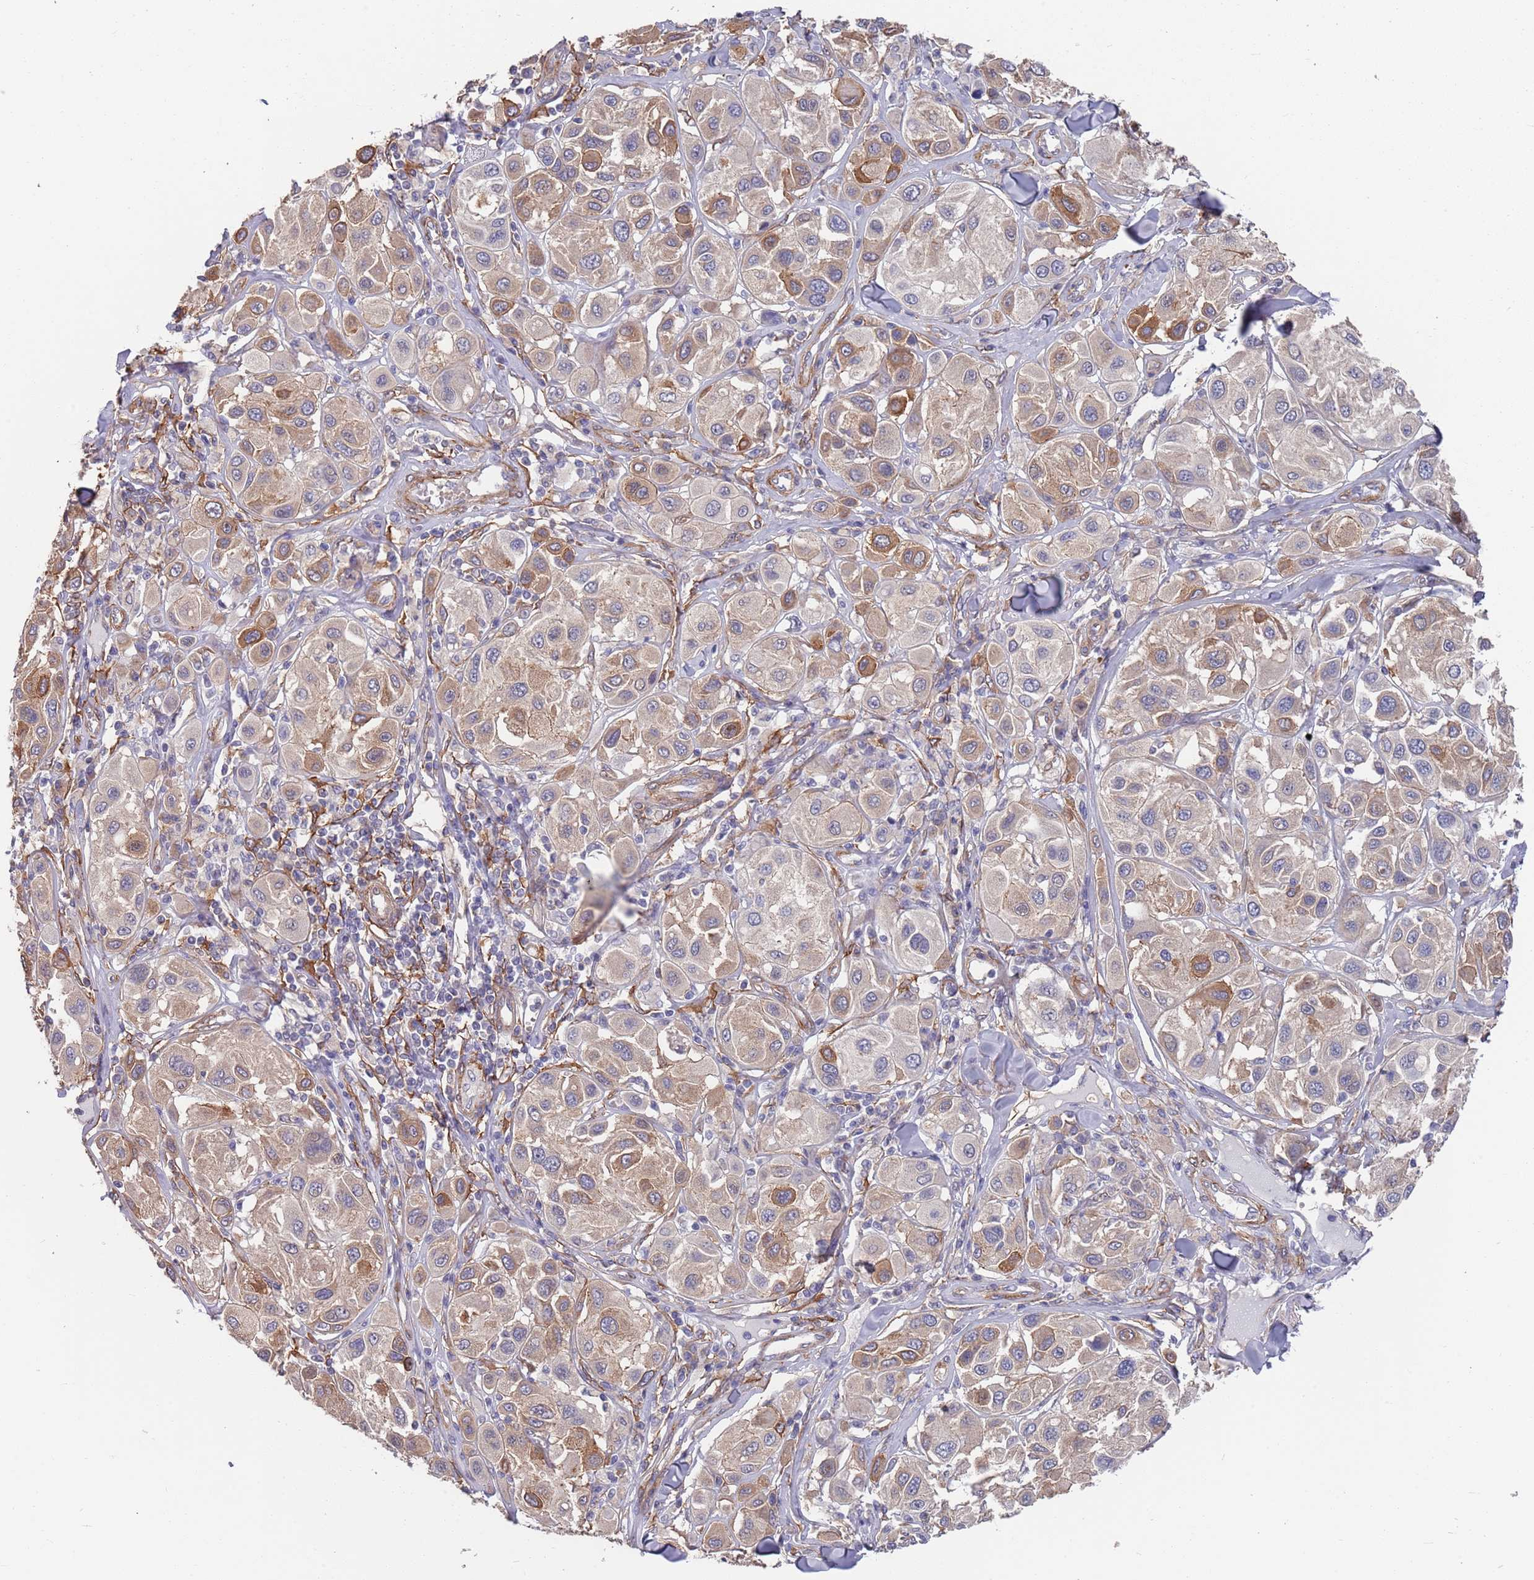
{"staining": {"intensity": "moderate", "quantity": "25%-75%", "location": "cytoplasmic/membranous"}, "tissue": "melanoma", "cell_type": "Tumor cells", "image_type": "cancer", "snomed": [{"axis": "morphology", "description": "Malignant melanoma, Metastatic site"}, {"axis": "topography", "description": "Skin"}], "caption": "DAB immunohistochemical staining of human malignant melanoma (metastatic site) displays moderate cytoplasmic/membranous protein expression in about 25%-75% of tumor cells. Using DAB (brown) and hematoxylin (blue) stains, captured at high magnification using brightfield microscopy.", "gene": "ANK2", "patient": {"sex": "male", "age": 41}}